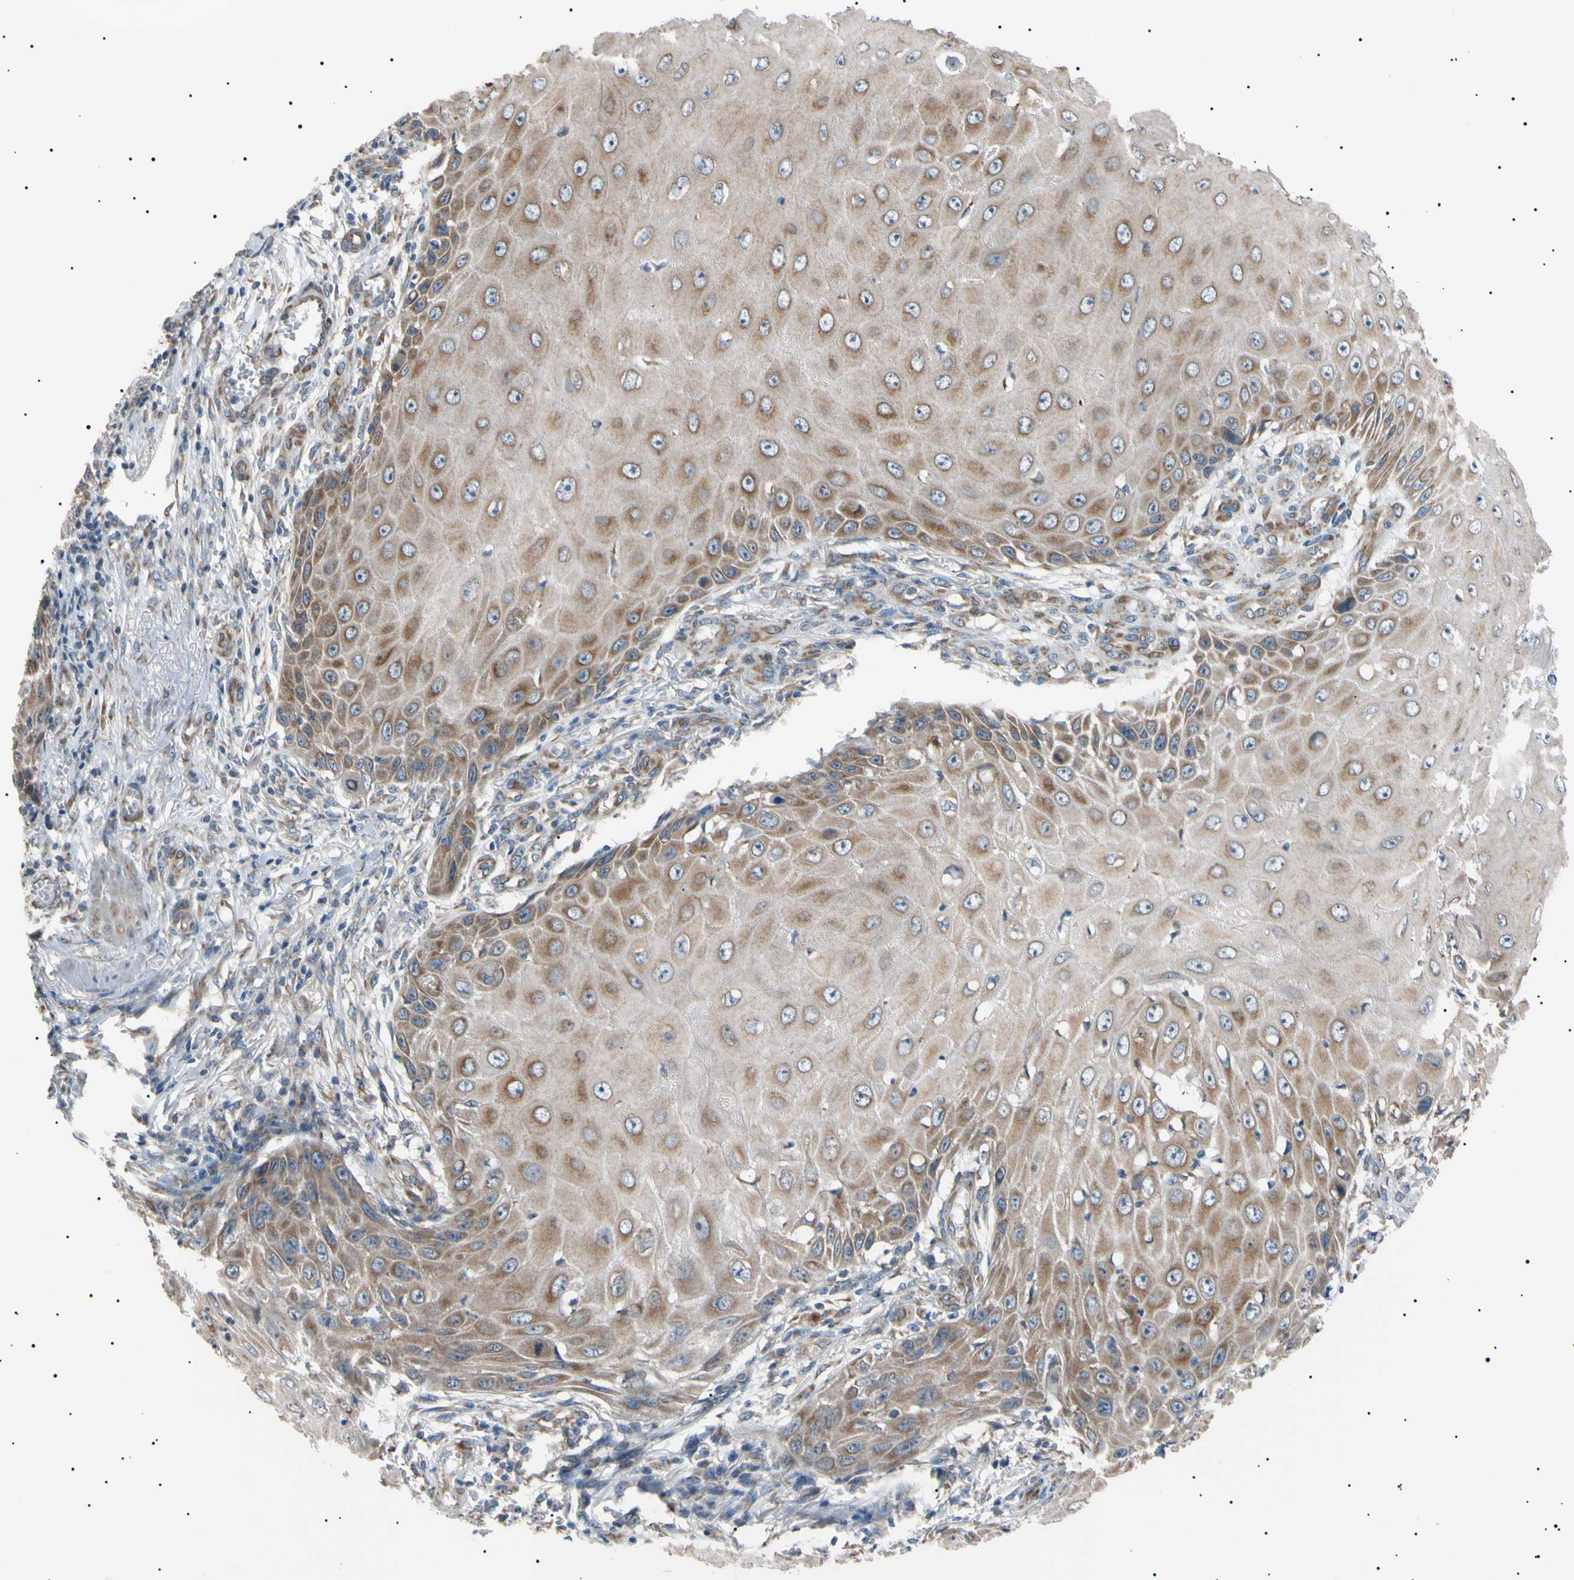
{"staining": {"intensity": "moderate", "quantity": ">75%", "location": "cytoplasmic/membranous"}, "tissue": "skin cancer", "cell_type": "Tumor cells", "image_type": "cancer", "snomed": [{"axis": "morphology", "description": "Squamous cell carcinoma, NOS"}, {"axis": "topography", "description": "Skin"}], "caption": "Approximately >75% of tumor cells in skin cancer demonstrate moderate cytoplasmic/membranous protein expression as visualized by brown immunohistochemical staining.", "gene": "VAPA", "patient": {"sex": "female", "age": 73}}